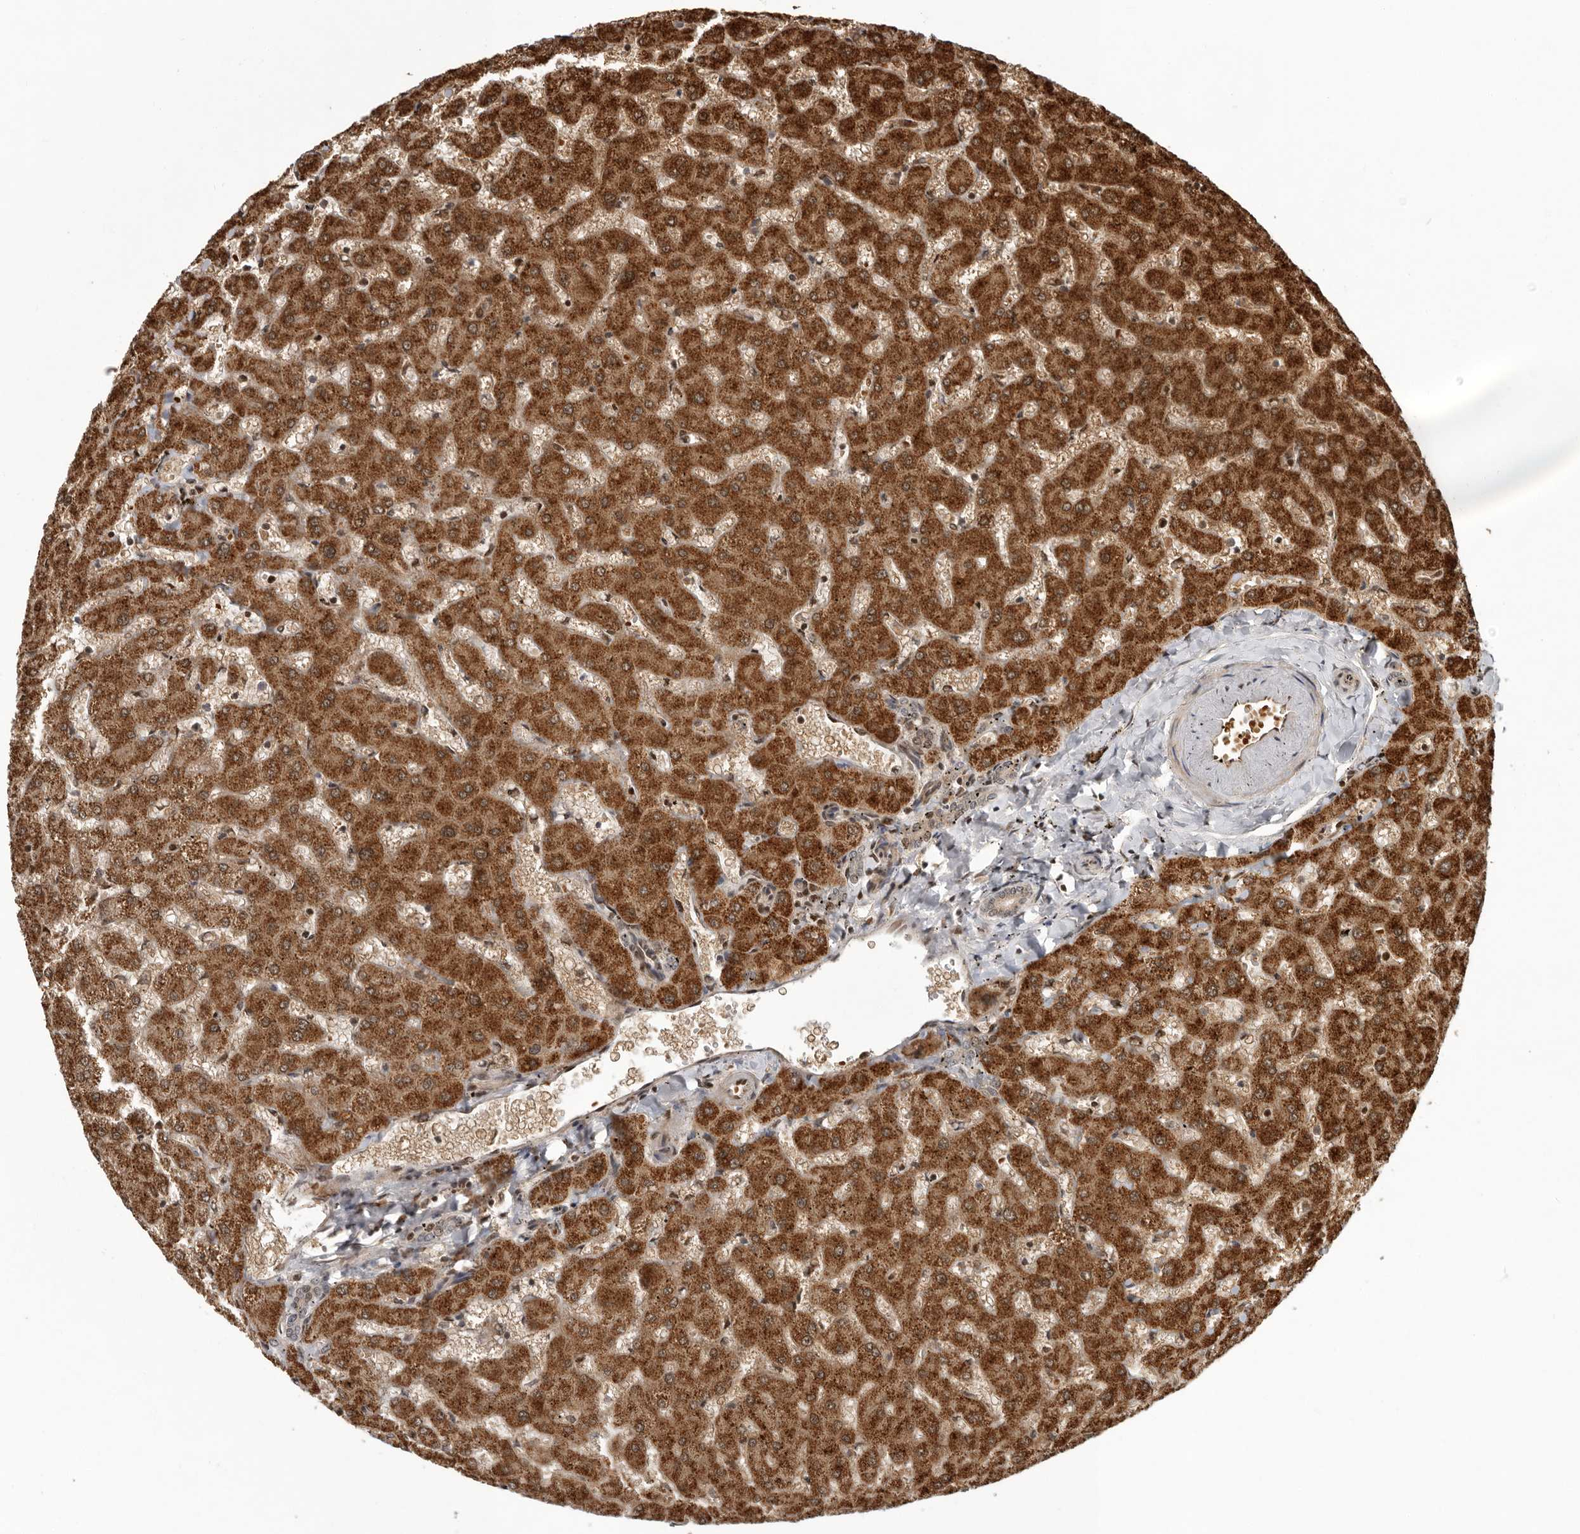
{"staining": {"intensity": "weak", "quantity": ">75%", "location": "cytoplasmic/membranous"}, "tissue": "liver", "cell_type": "Cholangiocytes", "image_type": "normal", "snomed": [{"axis": "morphology", "description": "Normal tissue, NOS"}, {"axis": "topography", "description": "Liver"}], "caption": "Cholangiocytes demonstrate low levels of weak cytoplasmic/membranous staining in about >75% of cells in benign liver.", "gene": "RABIF", "patient": {"sex": "female", "age": 63}}